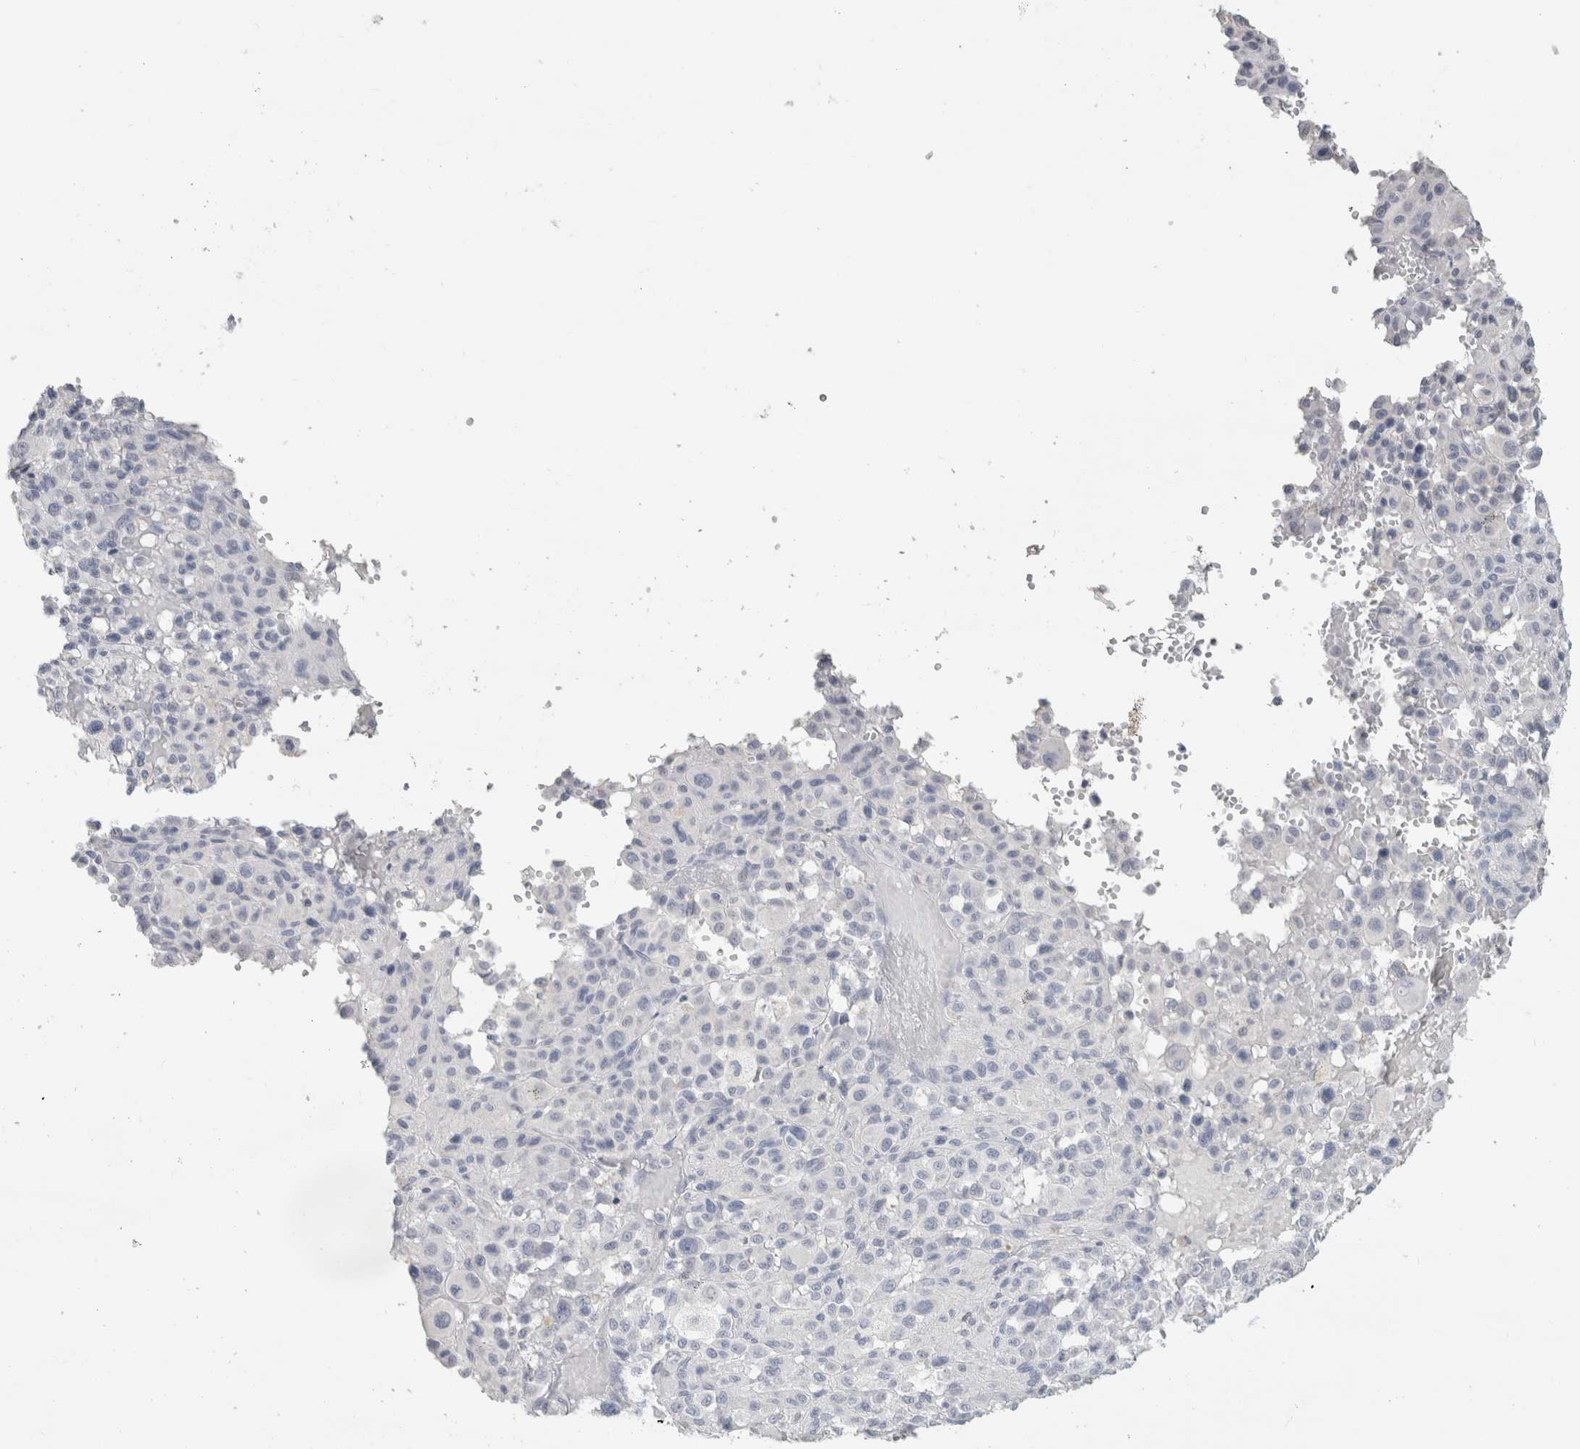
{"staining": {"intensity": "negative", "quantity": "none", "location": "none"}, "tissue": "melanoma", "cell_type": "Tumor cells", "image_type": "cancer", "snomed": [{"axis": "morphology", "description": "Malignant melanoma, Metastatic site"}, {"axis": "topography", "description": "Skin"}], "caption": "An image of melanoma stained for a protein exhibits no brown staining in tumor cells.", "gene": "SLC6A1", "patient": {"sex": "female", "age": 74}}